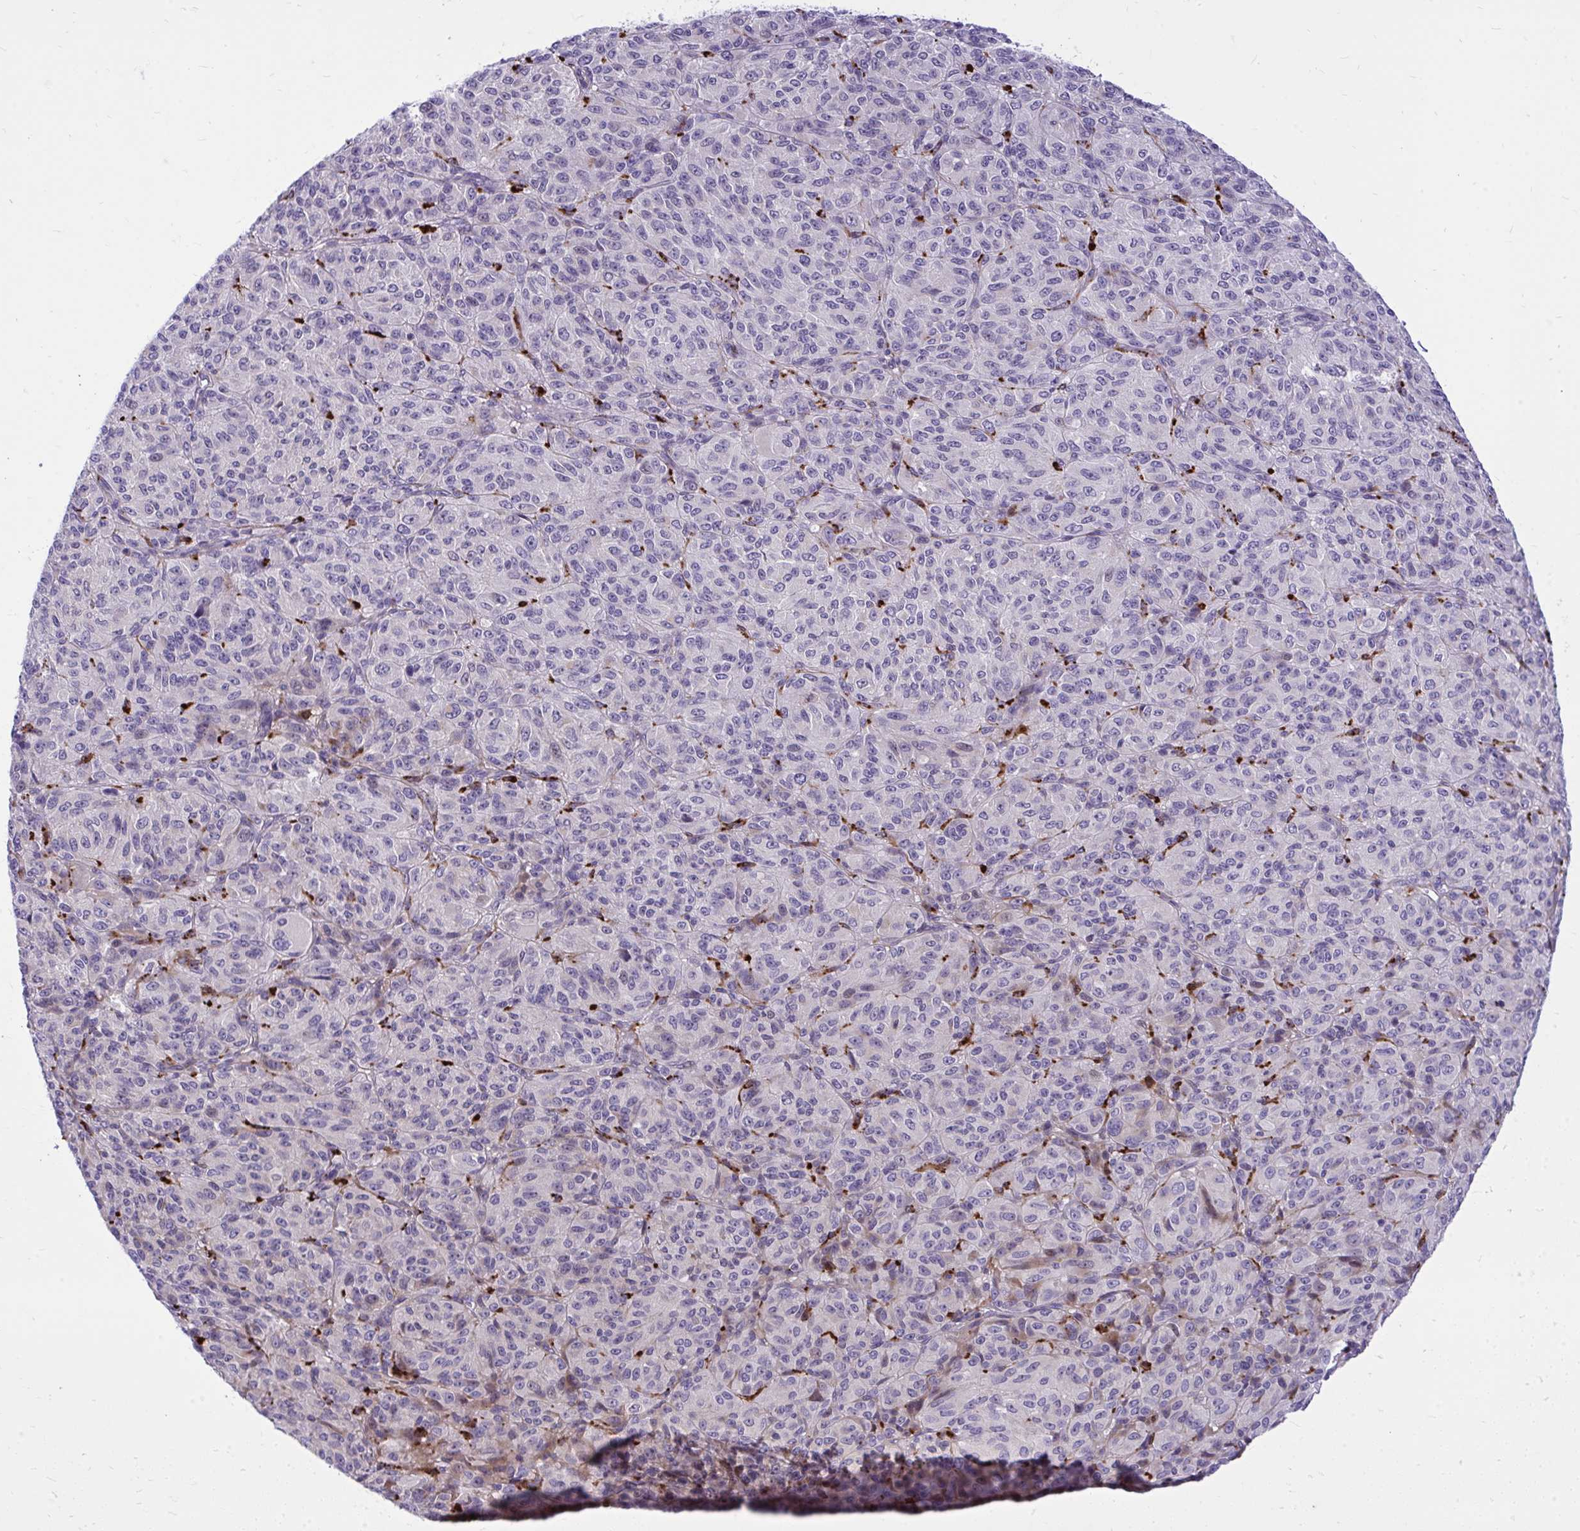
{"staining": {"intensity": "negative", "quantity": "none", "location": "none"}, "tissue": "melanoma", "cell_type": "Tumor cells", "image_type": "cancer", "snomed": [{"axis": "morphology", "description": "Malignant melanoma, Metastatic site"}, {"axis": "topography", "description": "Brain"}], "caption": "This is a micrograph of immunohistochemistry (IHC) staining of malignant melanoma (metastatic site), which shows no positivity in tumor cells.", "gene": "GRK4", "patient": {"sex": "female", "age": 56}}